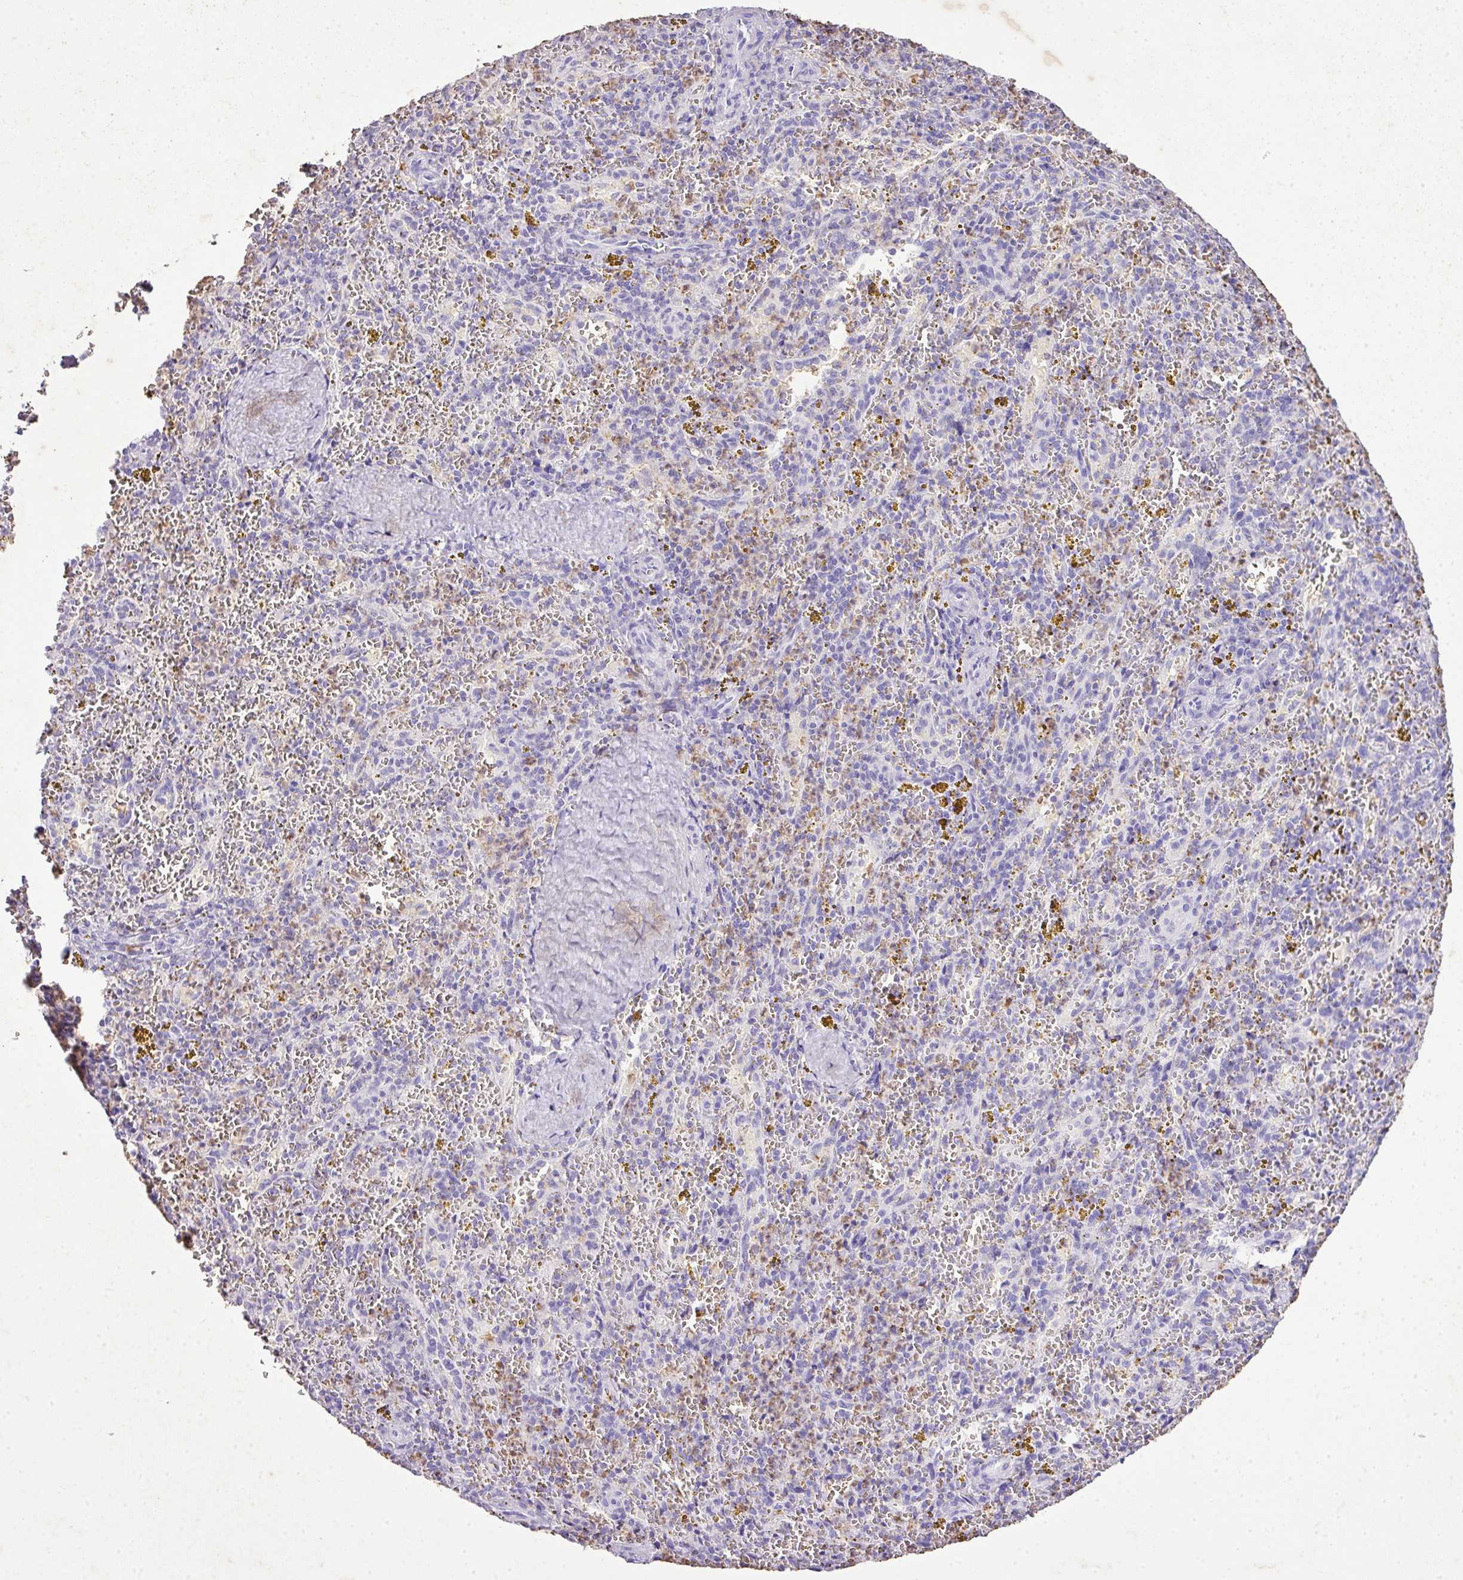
{"staining": {"intensity": "moderate", "quantity": "<25%", "location": "cytoplasmic/membranous"}, "tissue": "spleen", "cell_type": "Cells in red pulp", "image_type": "normal", "snomed": [{"axis": "morphology", "description": "Normal tissue, NOS"}, {"axis": "topography", "description": "Spleen"}], "caption": "DAB (3,3'-diaminobenzidine) immunohistochemical staining of benign human spleen shows moderate cytoplasmic/membranous protein staining in about <25% of cells in red pulp.", "gene": "KCNJ11", "patient": {"sex": "male", "age": 57}}